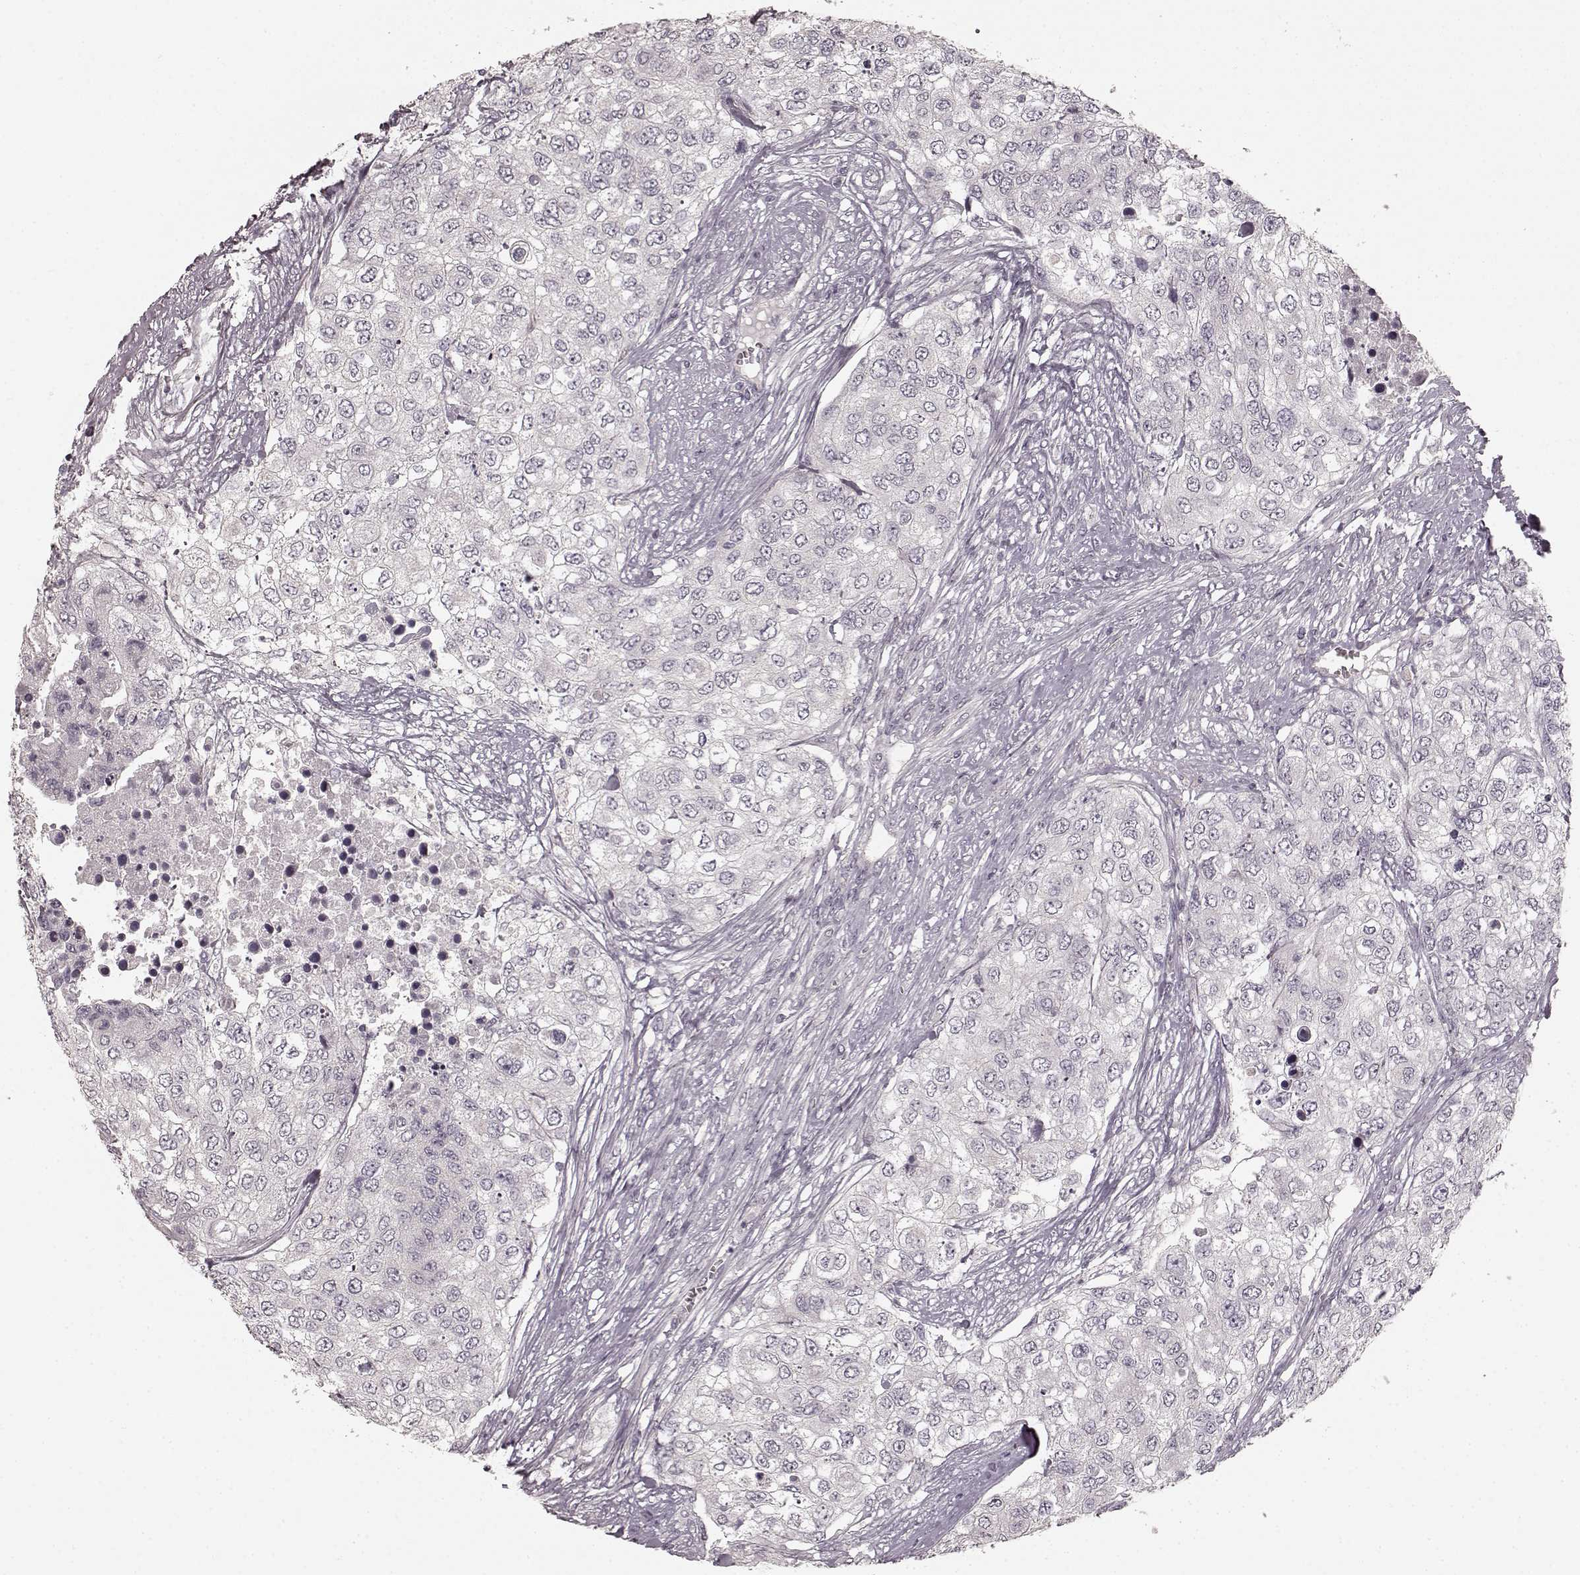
{"staining": {"intensity": "negative", "quantity": "none", "location": "none"}, "tissue": "urothelial cancer", "cell_type": "Tumor cells", "image_type": "cancer", "snomed": [{"axis": "morphology", "description": "Urothelial carcinoma, High grade"}, {"axis": "topography", "description": "Urinary bladder"}], "caption": "A high-resolution image shows immunohistochemistry (IHC) staining of urothelial cancer, which exhibits no significant positivity in tumor cells.", "gene": "PRKCE", "patient": {"sex": "female", "age": 78}}